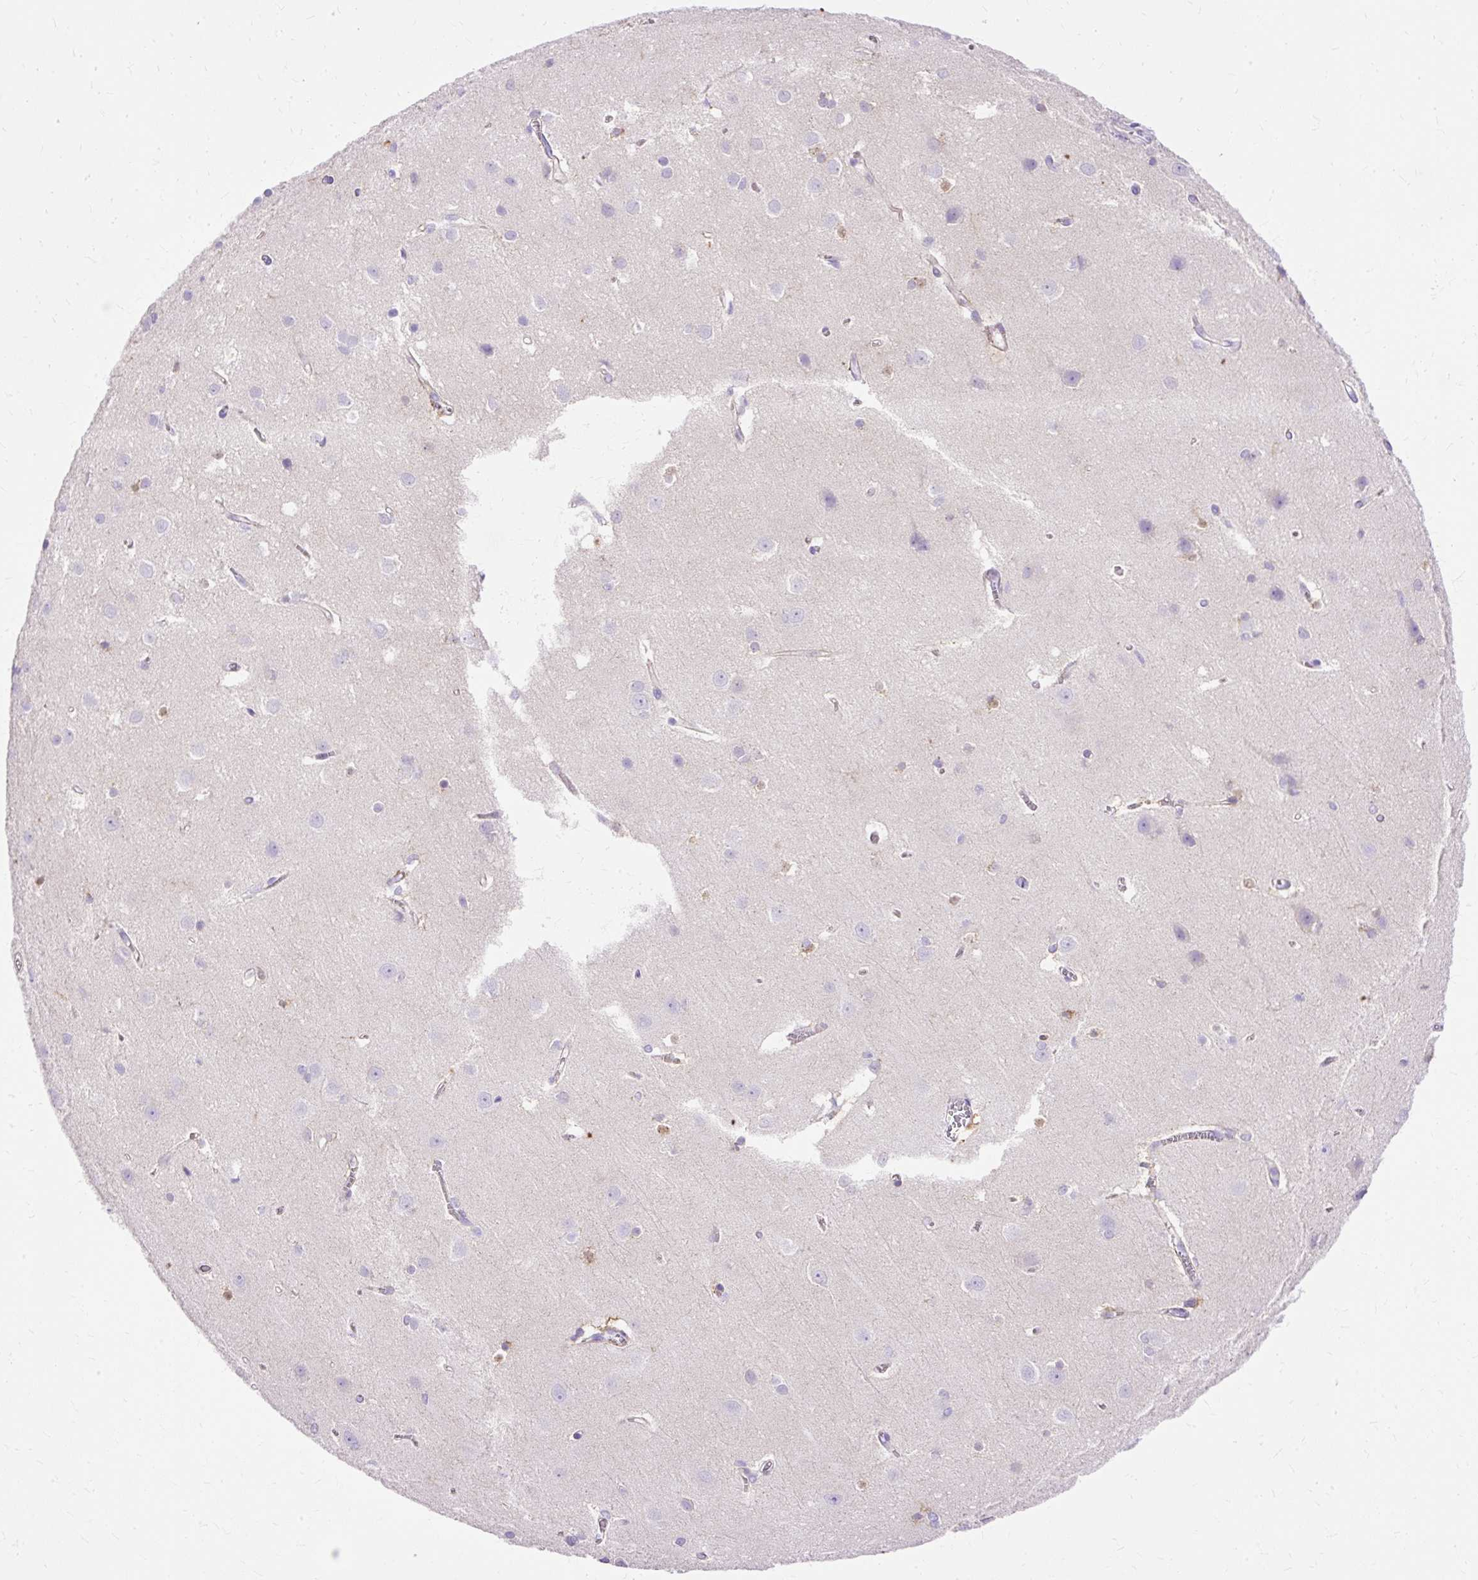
{"staining": {"intensity": "negative", "quantity": "none", "location": "none"}, "tissue": "cerebral cortex", "cell_type": "Endothelial cells", "image_type": "normal", "snomed": [{"axis": "morphology", "description": "Normal tissue, NOS"}, {"axis": "topography", "description": "Cerebral cortex"}], "caption": "Immunohistochemical staining of benign human cerebral cortex reveals no significant expression in endothelial cells.", "gene": "MYO6", "patient": {"sex": "male", "age": 37}}